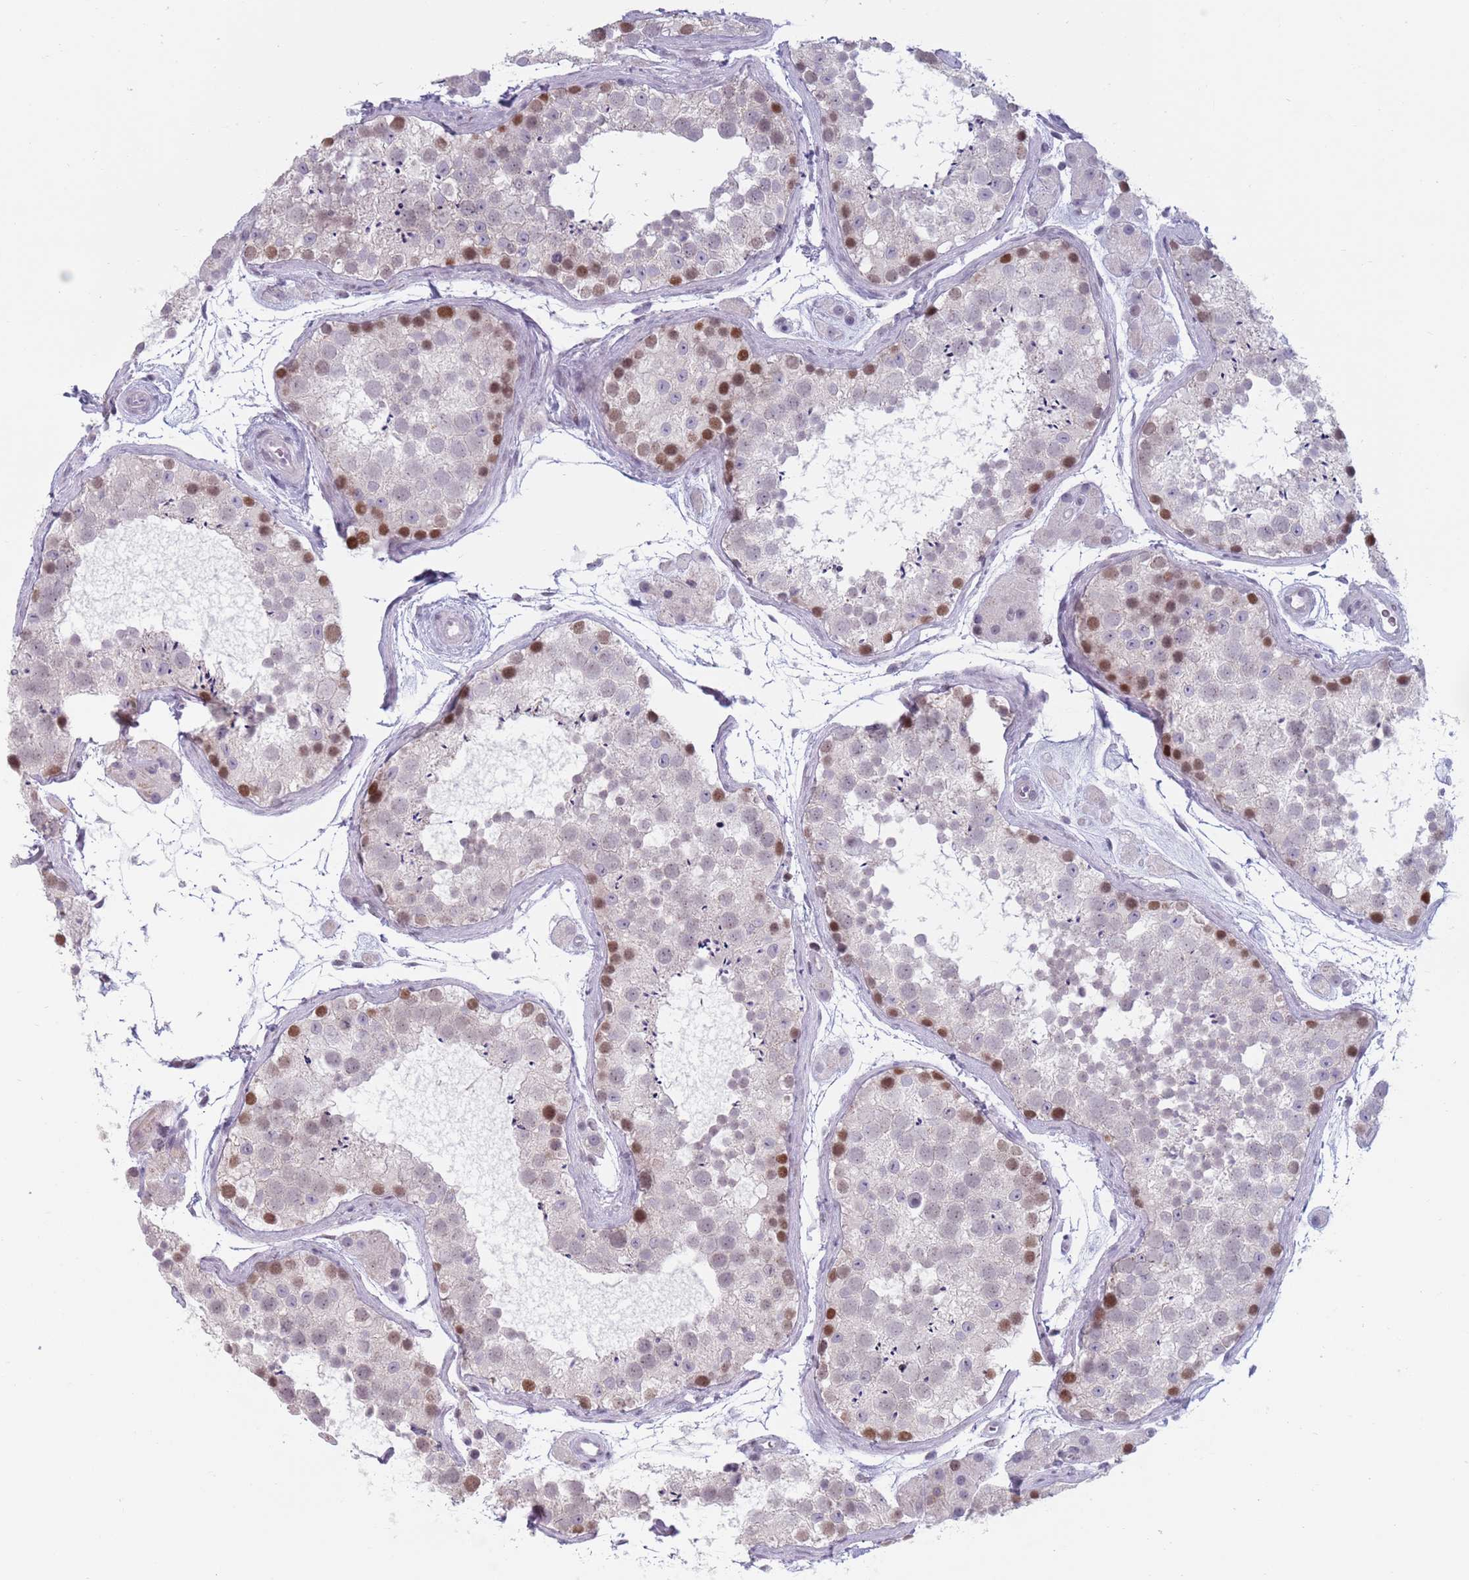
{"staining": {"intensity": "moderate", "quantity": "<25%", "location": "nuclear"}, "tissue": "testis", "cell_type": "Cells in seminiferous ducts", "image_type": "normal", "snomed": [{"axis": "morphology", "description": "Normal tissue, NOS"}, {"axis": "topography", "description": "Testis"}], "caption": "Protein positivity by immunohistochemistry shows moderate nuclear staining in approximately <25% of cells in seminiferous ducts in normal testis. The protein of interest is shown in brown color, while the nuclei are stained blue.", "gene": "ZKSCAN2", "patient": {"sex": "male", "age": 41}}